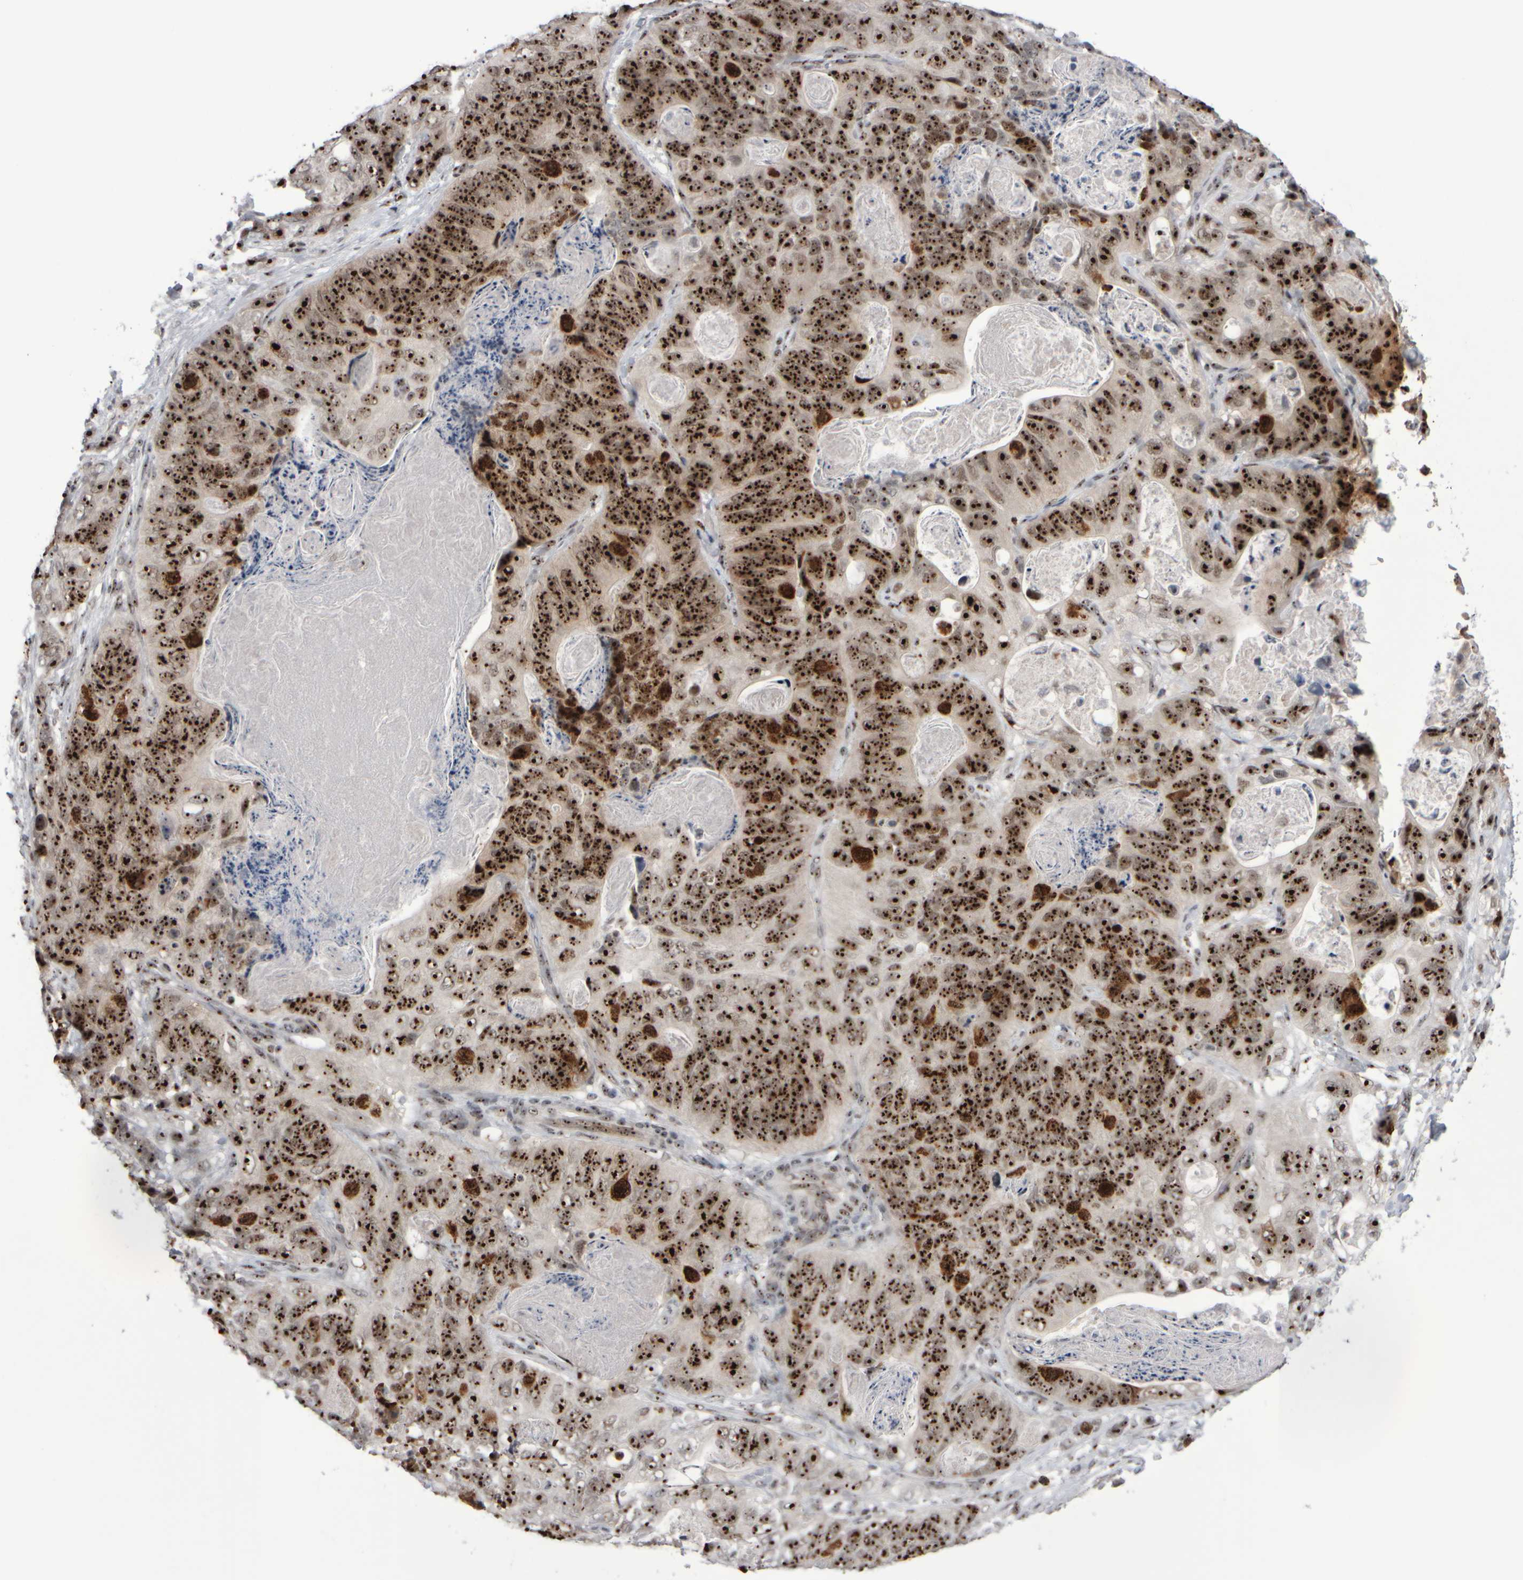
{"staining": {"intensity": "strong", "quantity": ">75%", "location": "nuclear"}, "tissue": "stomach cancer", "cell_type": "Tumor cells", "image_type": "cancer", "snomed": [{"axis": "morphology", "description": "Normal tissue, NOS"}, {"axis": "morphology", "description": "Adenocarcinoma, NOS"}, {"axis": "topography", "description": "Stomach"}], "caption": "Human stomach cancer stained for a protein (brown) exhibits strong nuclear positive expression in approximately >75% of tumor cells.", "gene": "SURF6", "patient": {"sex": "female", "age": 89}}